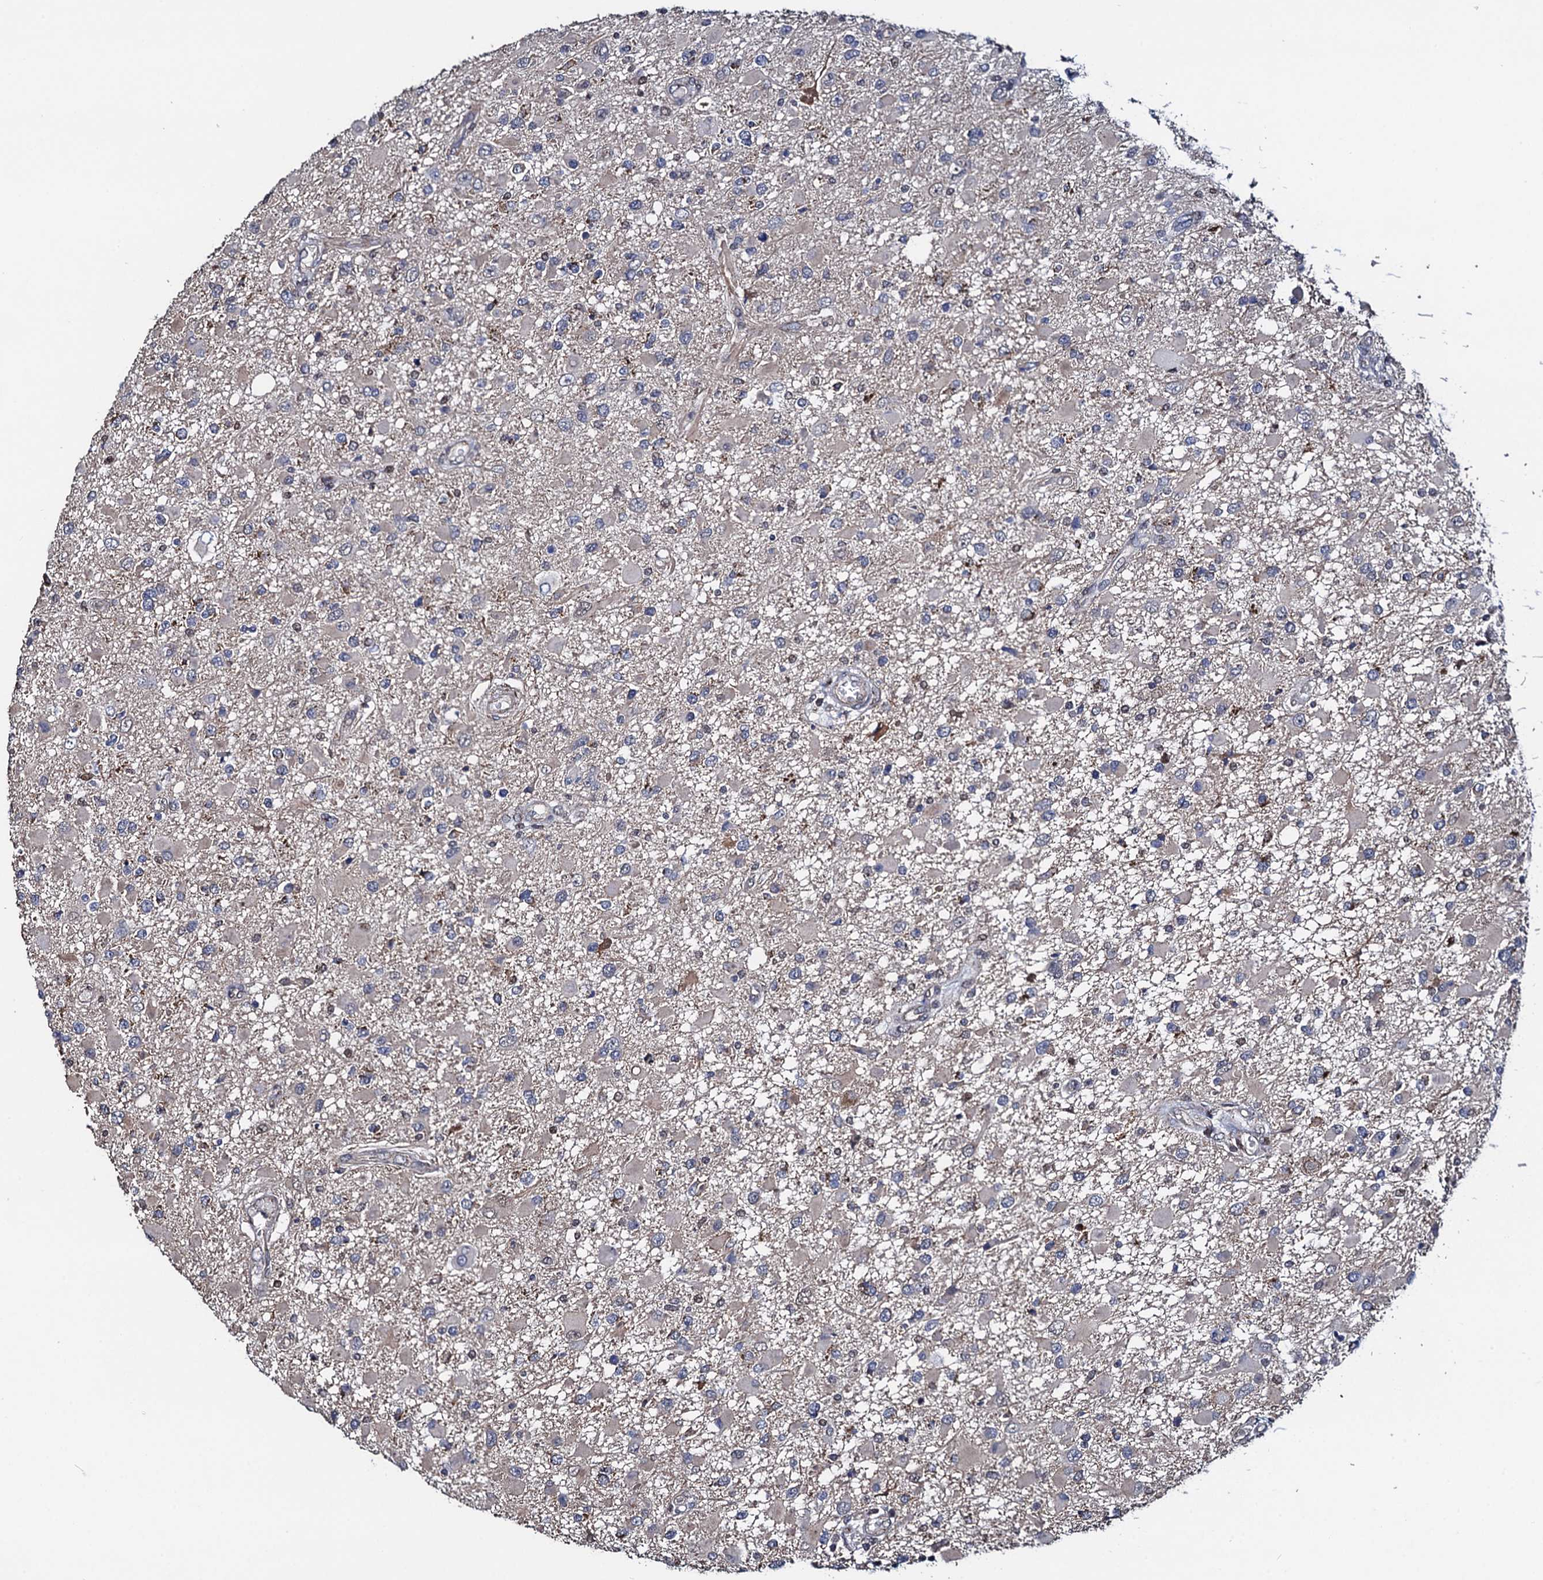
{"staining": {"intensity": "negative", "quantity": "none", "location": "none"}, "tissue": "glioma", "cell_type": "Tumor cells", "image_type": "cancer", "snomed": [{"axis": "morphology", "description": "Glioma, malignant, High grade"}, {"axis": "topography", "description": "Brain"}], "caption": "Immunohistochemical staining of glioma exhibits no significant positivity in tumor cells.", "gene": "PTCD3", "patient": {"sex": "male", "age": 53}}